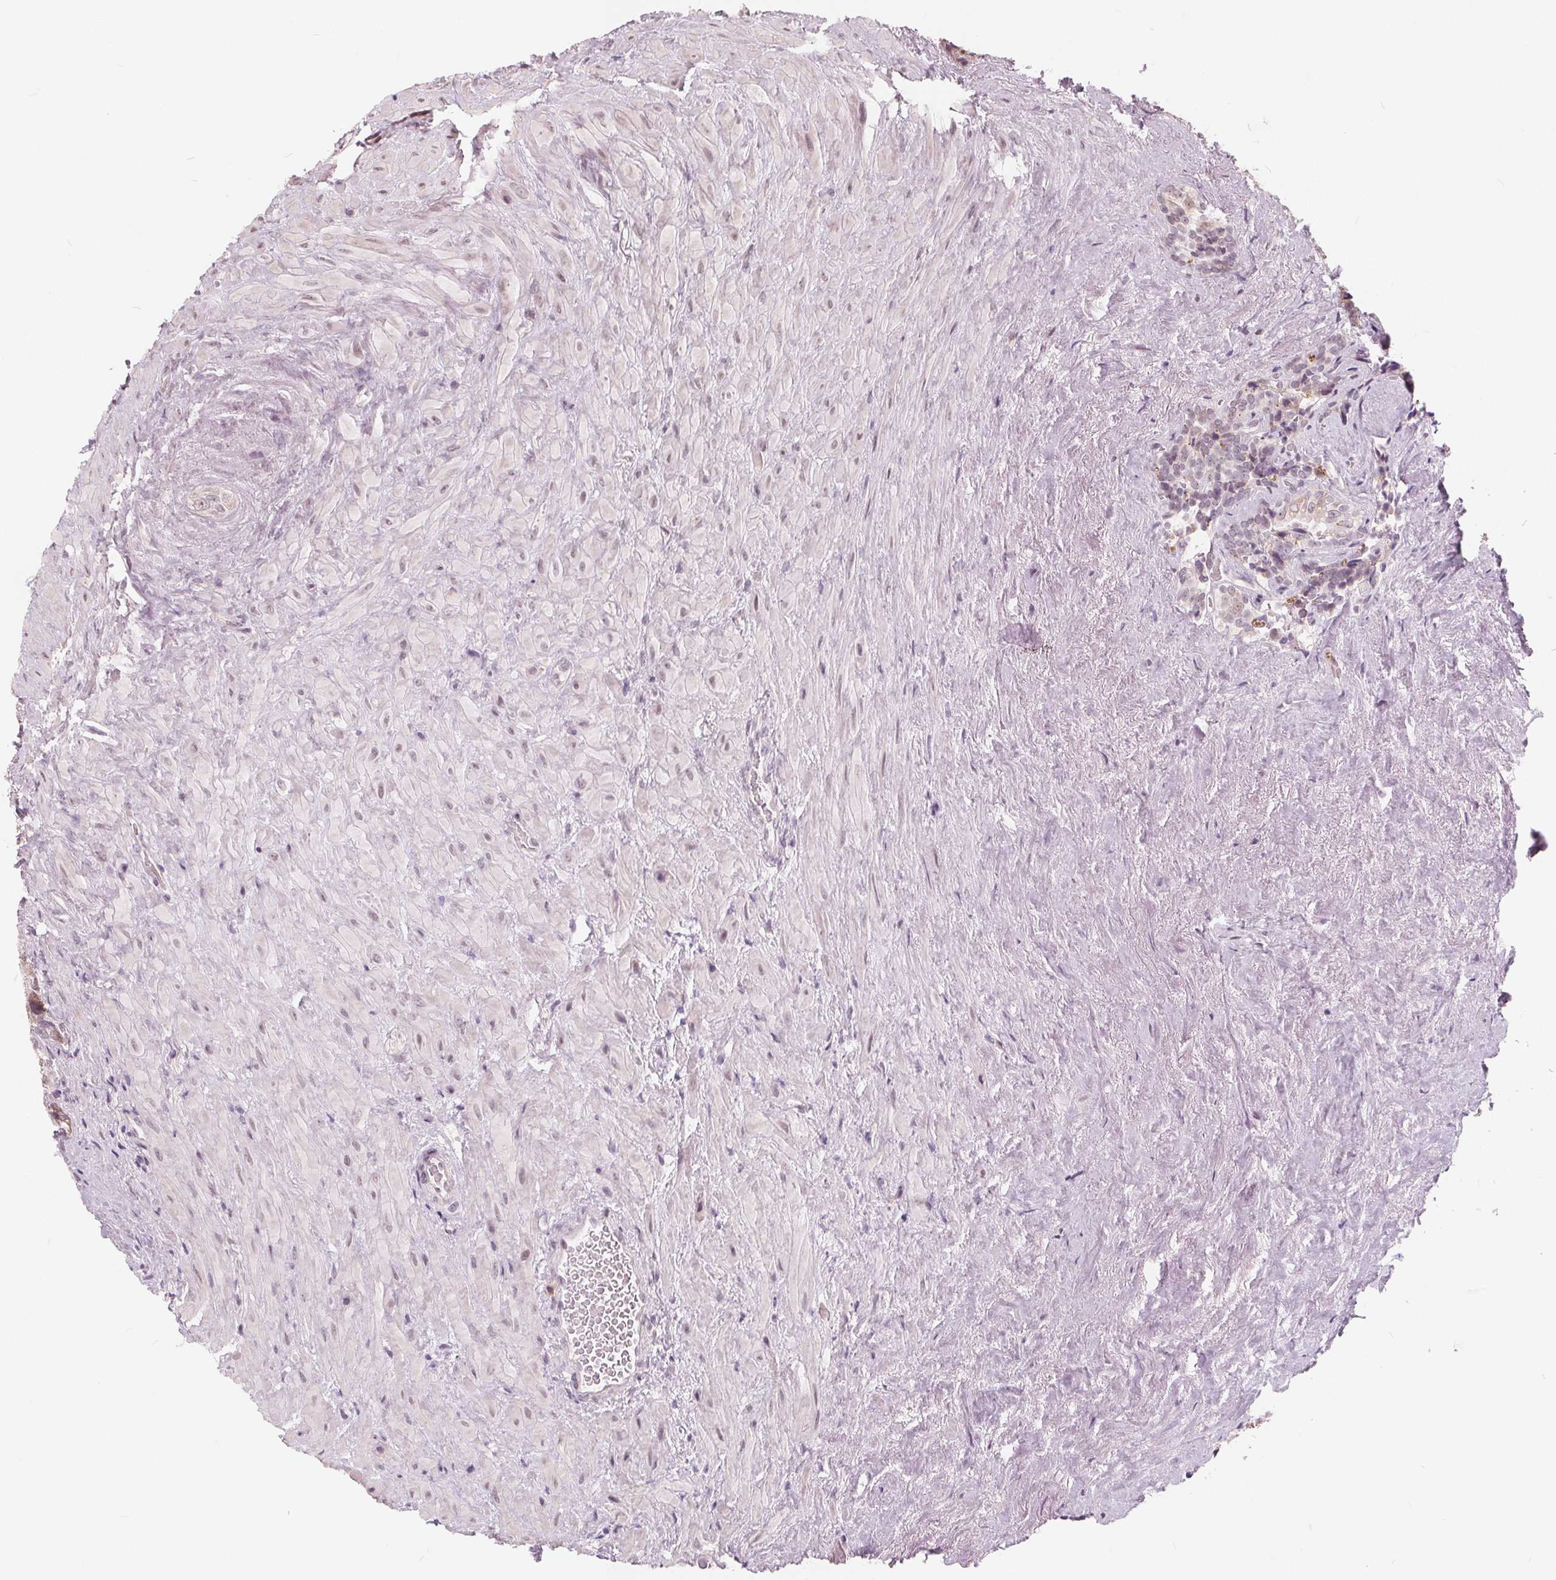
{"staining": {"intensity": "moderate", "quantity": "25%-75%", "location": "cytoplasmic/membranous,nuclear"}, "tissue": "seminal vesicle", "cell_type": "Glandular cells", "image_type": "normal", "snomed": [{"axis": "morphology", "description": "Normal tissue, NOS"}, {"axis": "topography", "description": "Seminal veicle"}], "caption": "Glandular cells exhibit medium levels of moderate cytoplasmic/membranous,nuclear positivity in approximately 25%-75% of cells in unremarkable human seminal vesicle.", "gene": "NUP210L", "patient": {"sex": "male", "age": 69}}